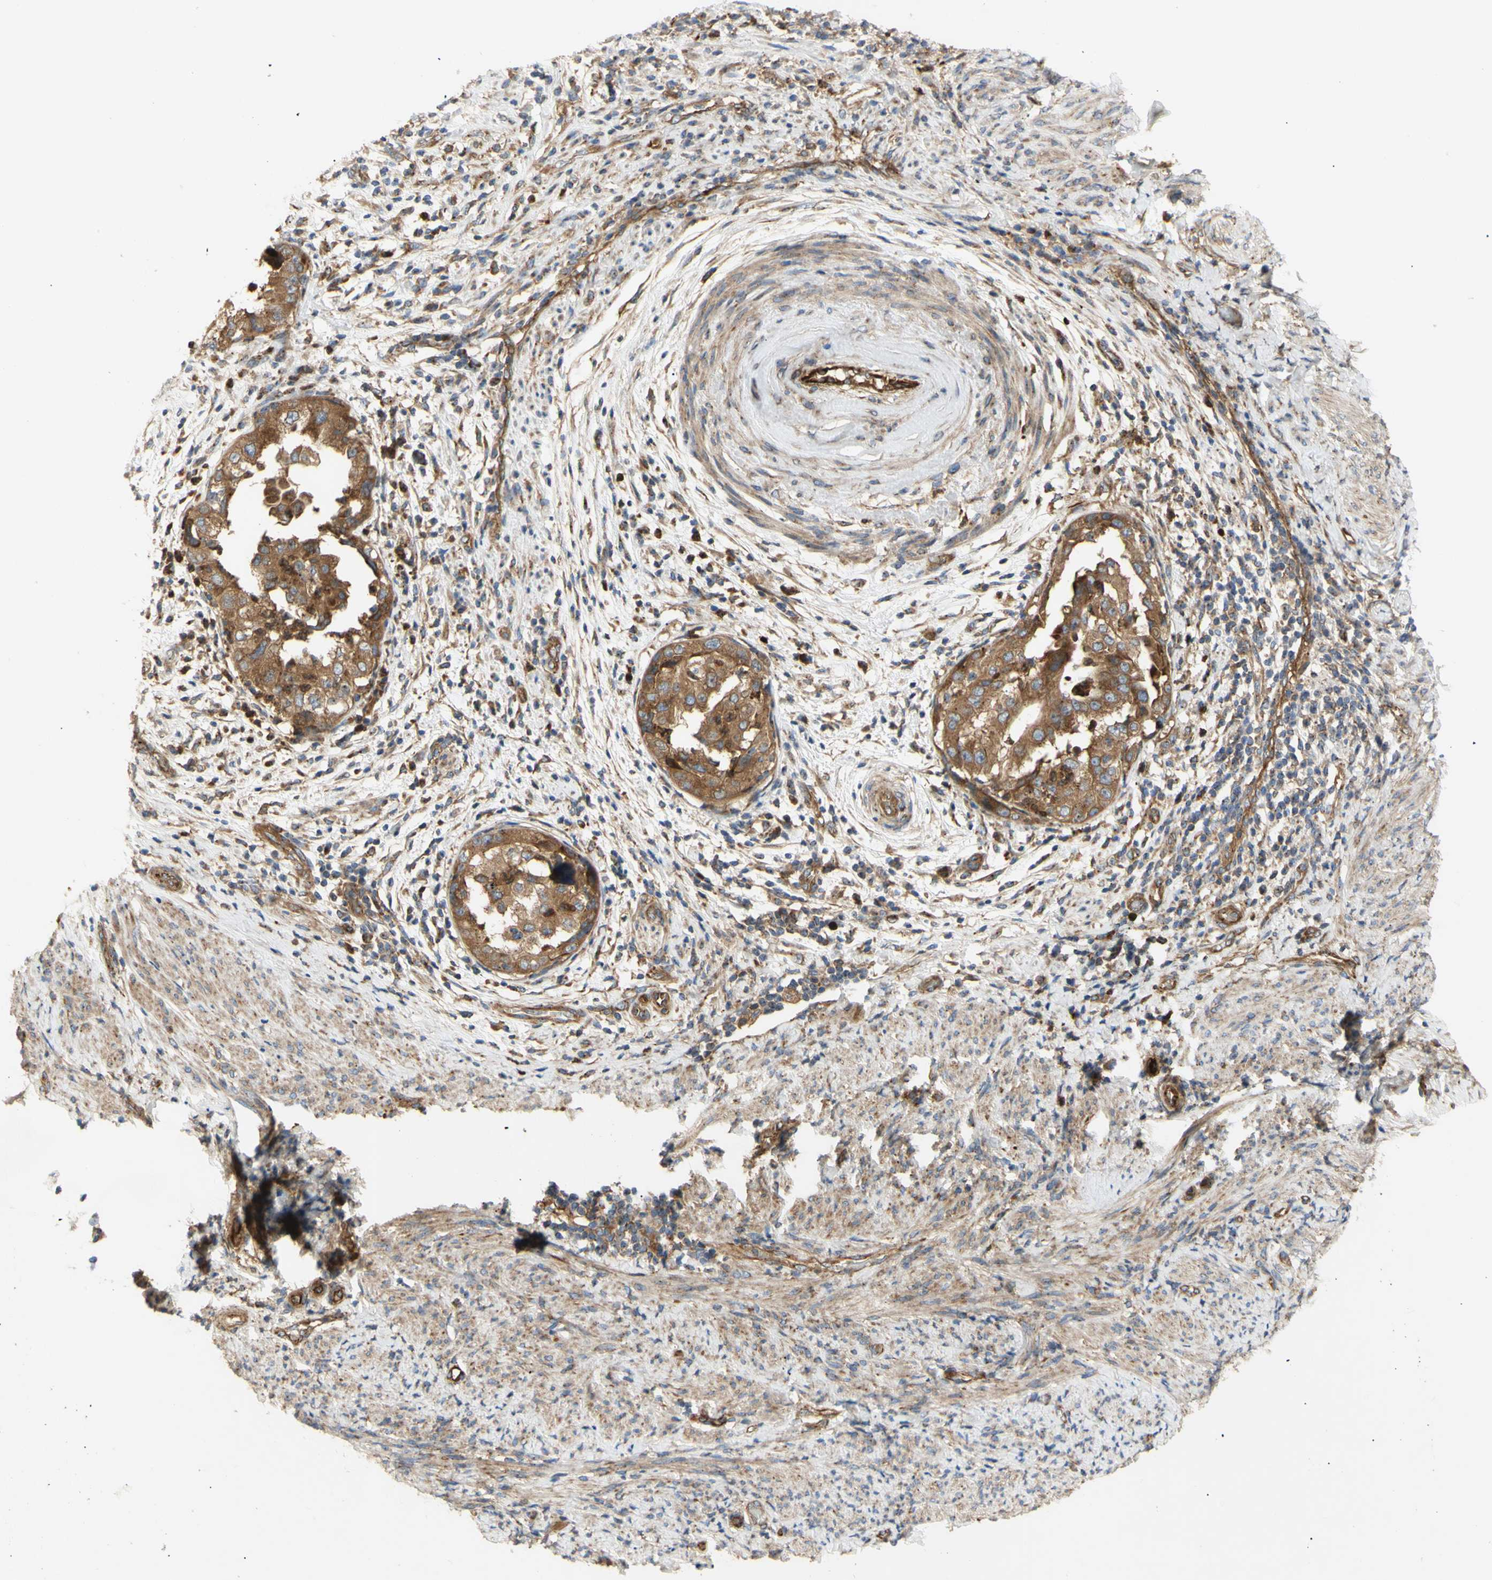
{"staining": {"intensity": "strong", "quantity": ">75%", "location": "cytoplasmic/membranous"}, "tissue": "endometrial cancer", "cell_type": "Tumor cells", "image_type": "cancer", "snomed": [{"axis": "morphology", "description": "Adenocarcinoma, NOS"}, {"axis": "topography", "description": "Endometrium"}], "caption": "Immunohistochemistry of human endometrial cancer reveals high levels of strong cytoplasmic/membranous positivity in about >75% of tumor cells.", "gene": "TUBG2", "patient": {"sex": "female", "age": 85}}